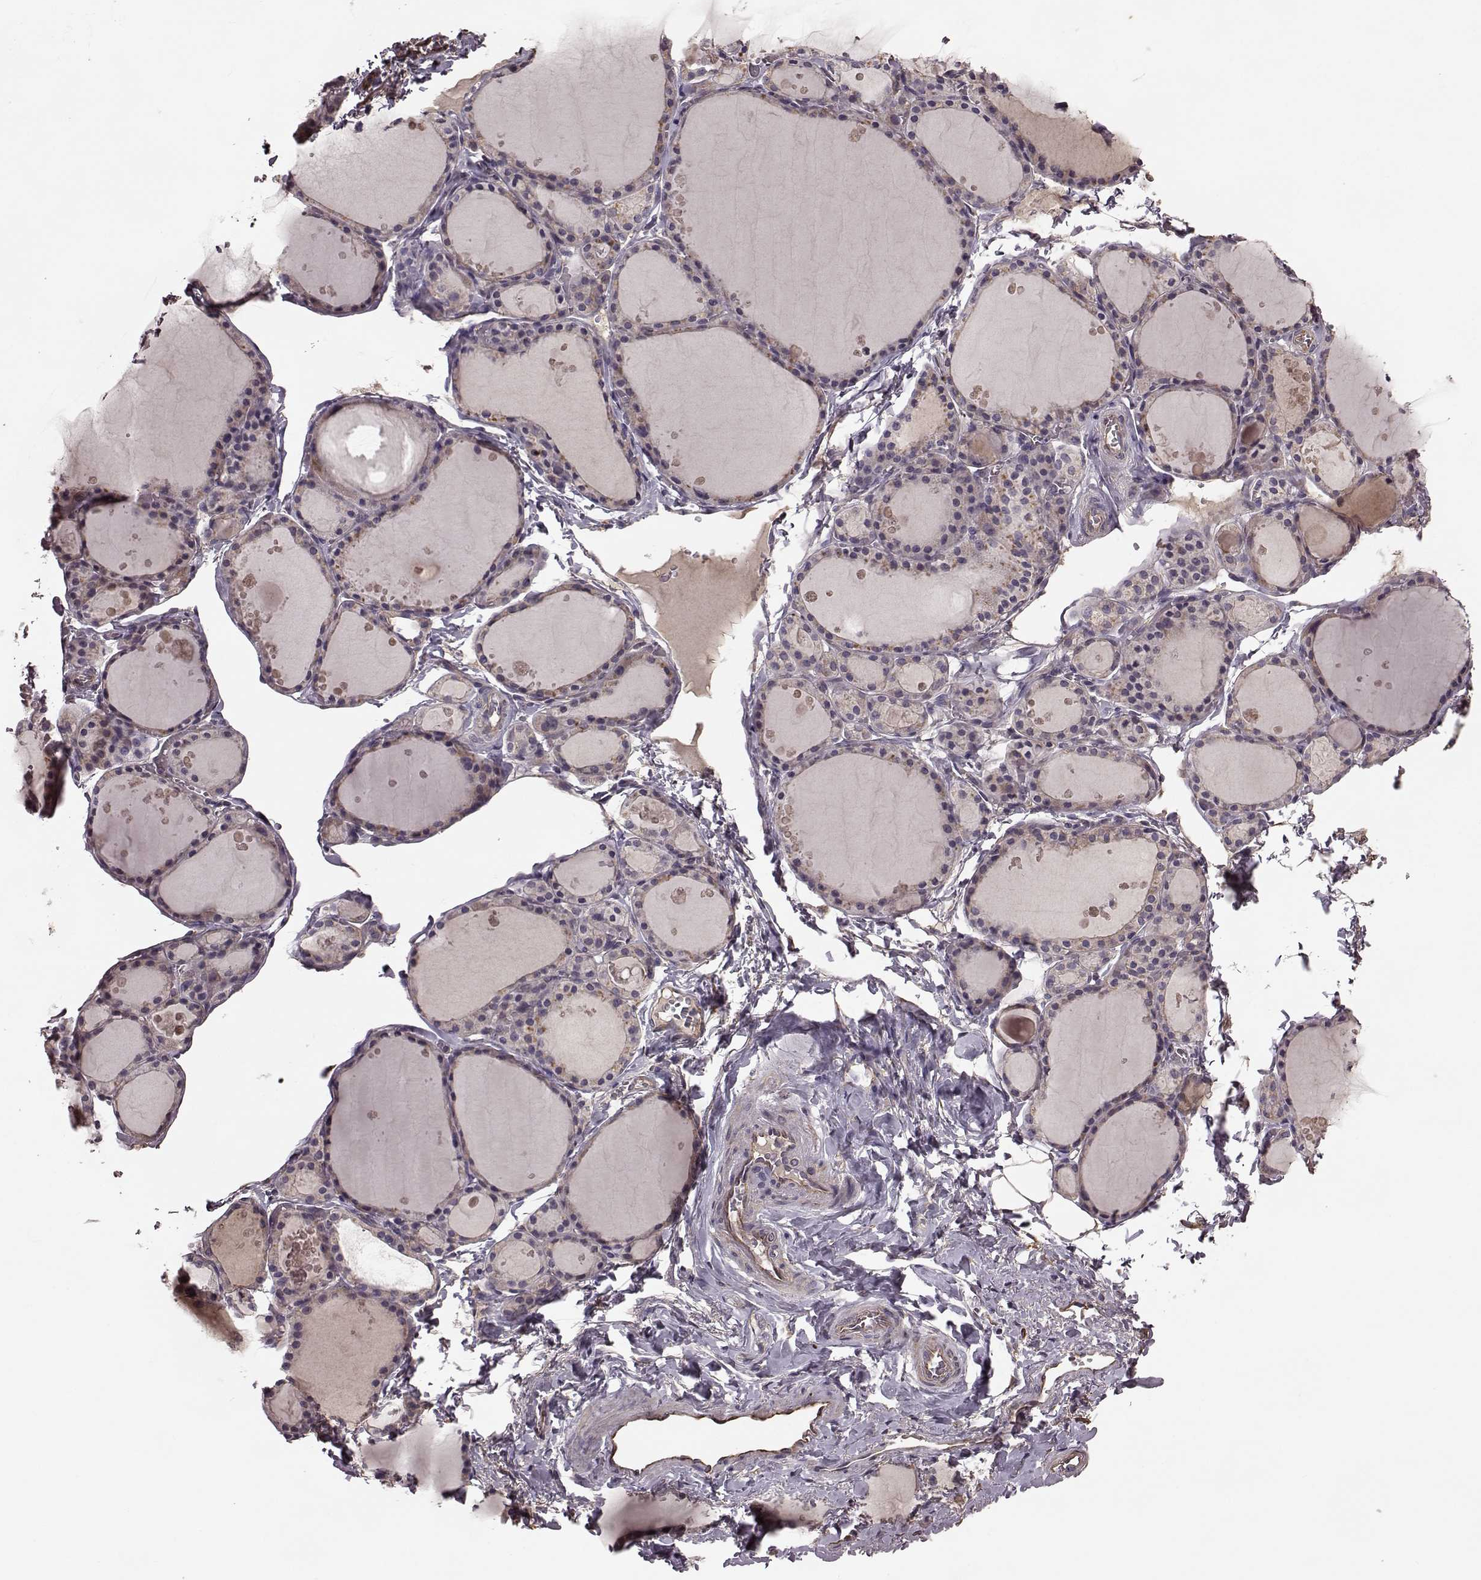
{"staining": {"intensity": "negative", "quantity": "none", "location": "none"}, "tissue": "thyroid gland", "cell_type": "Glandular cells", "image_type": "normal", "snomed": [{"axis": "morphology", "description": "Normal tissue, NOS"}, {"axis": "topography", "description": "Thyroid gland"}], "caption": "The photomicrograph displays no significant expression in glandular cells of thyroid gland.", "gene": "NTF3", "patient": {"sex": "male", "age": 68}}